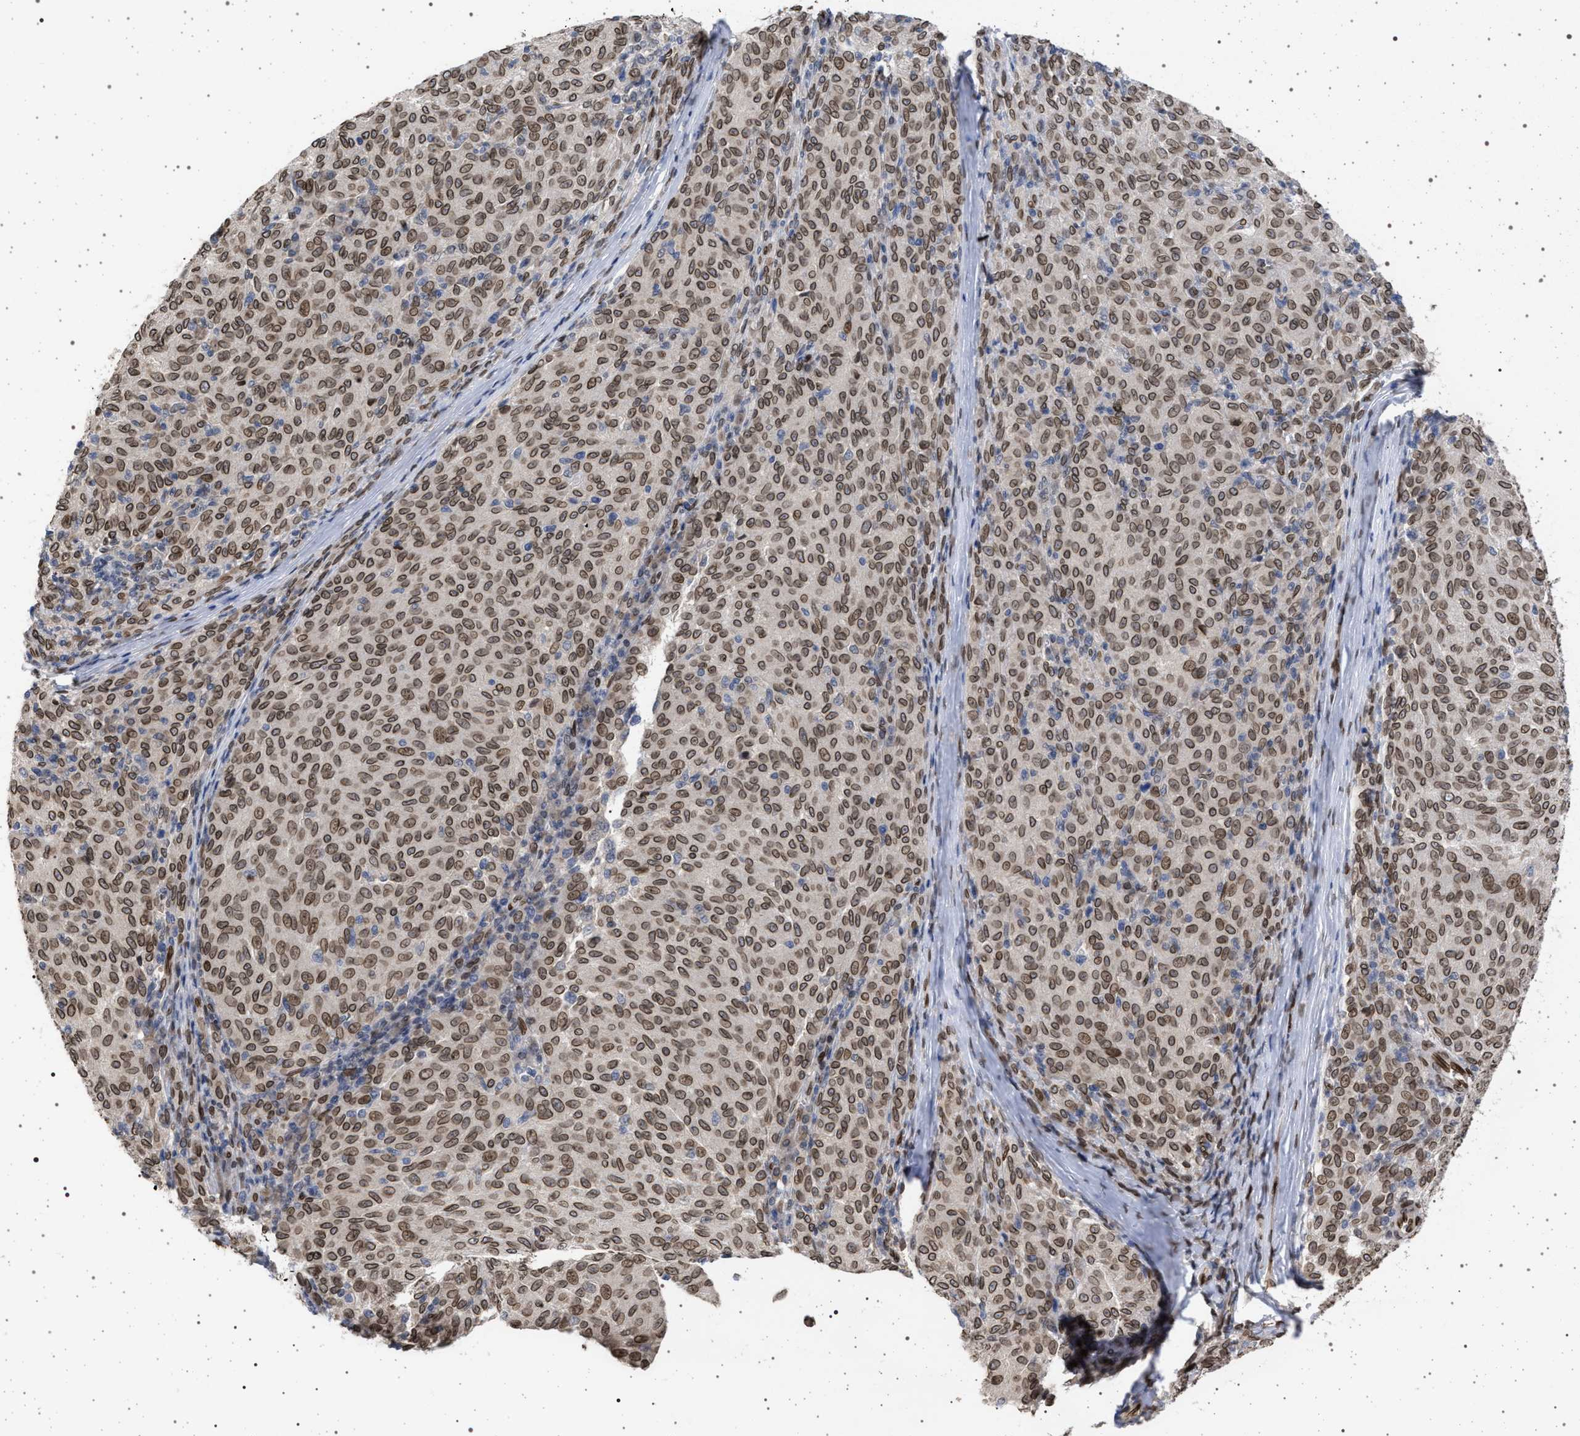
{"staining": {"intensity": "moderate", "quantity": ">75%", "location": "cytoplasmic/membranous,nuclear"}, "tissue": "melanoma", "cell_type": "Tumor cells", "image_type": "cancer", "snomed": [{"axis": "morphology", "description": "Malignant melanoma, NOS"}, {"axis": "topography", "description": "Skin"}], "caption": "Malignant melanoma was stained to show a protein in brown. There is medium levels of moderate cytoplasmic/membranous and nuclear expression in about >75% of tumor cells.", "gene": "ING2", "patient": {"sex": "female", "age": 72}}